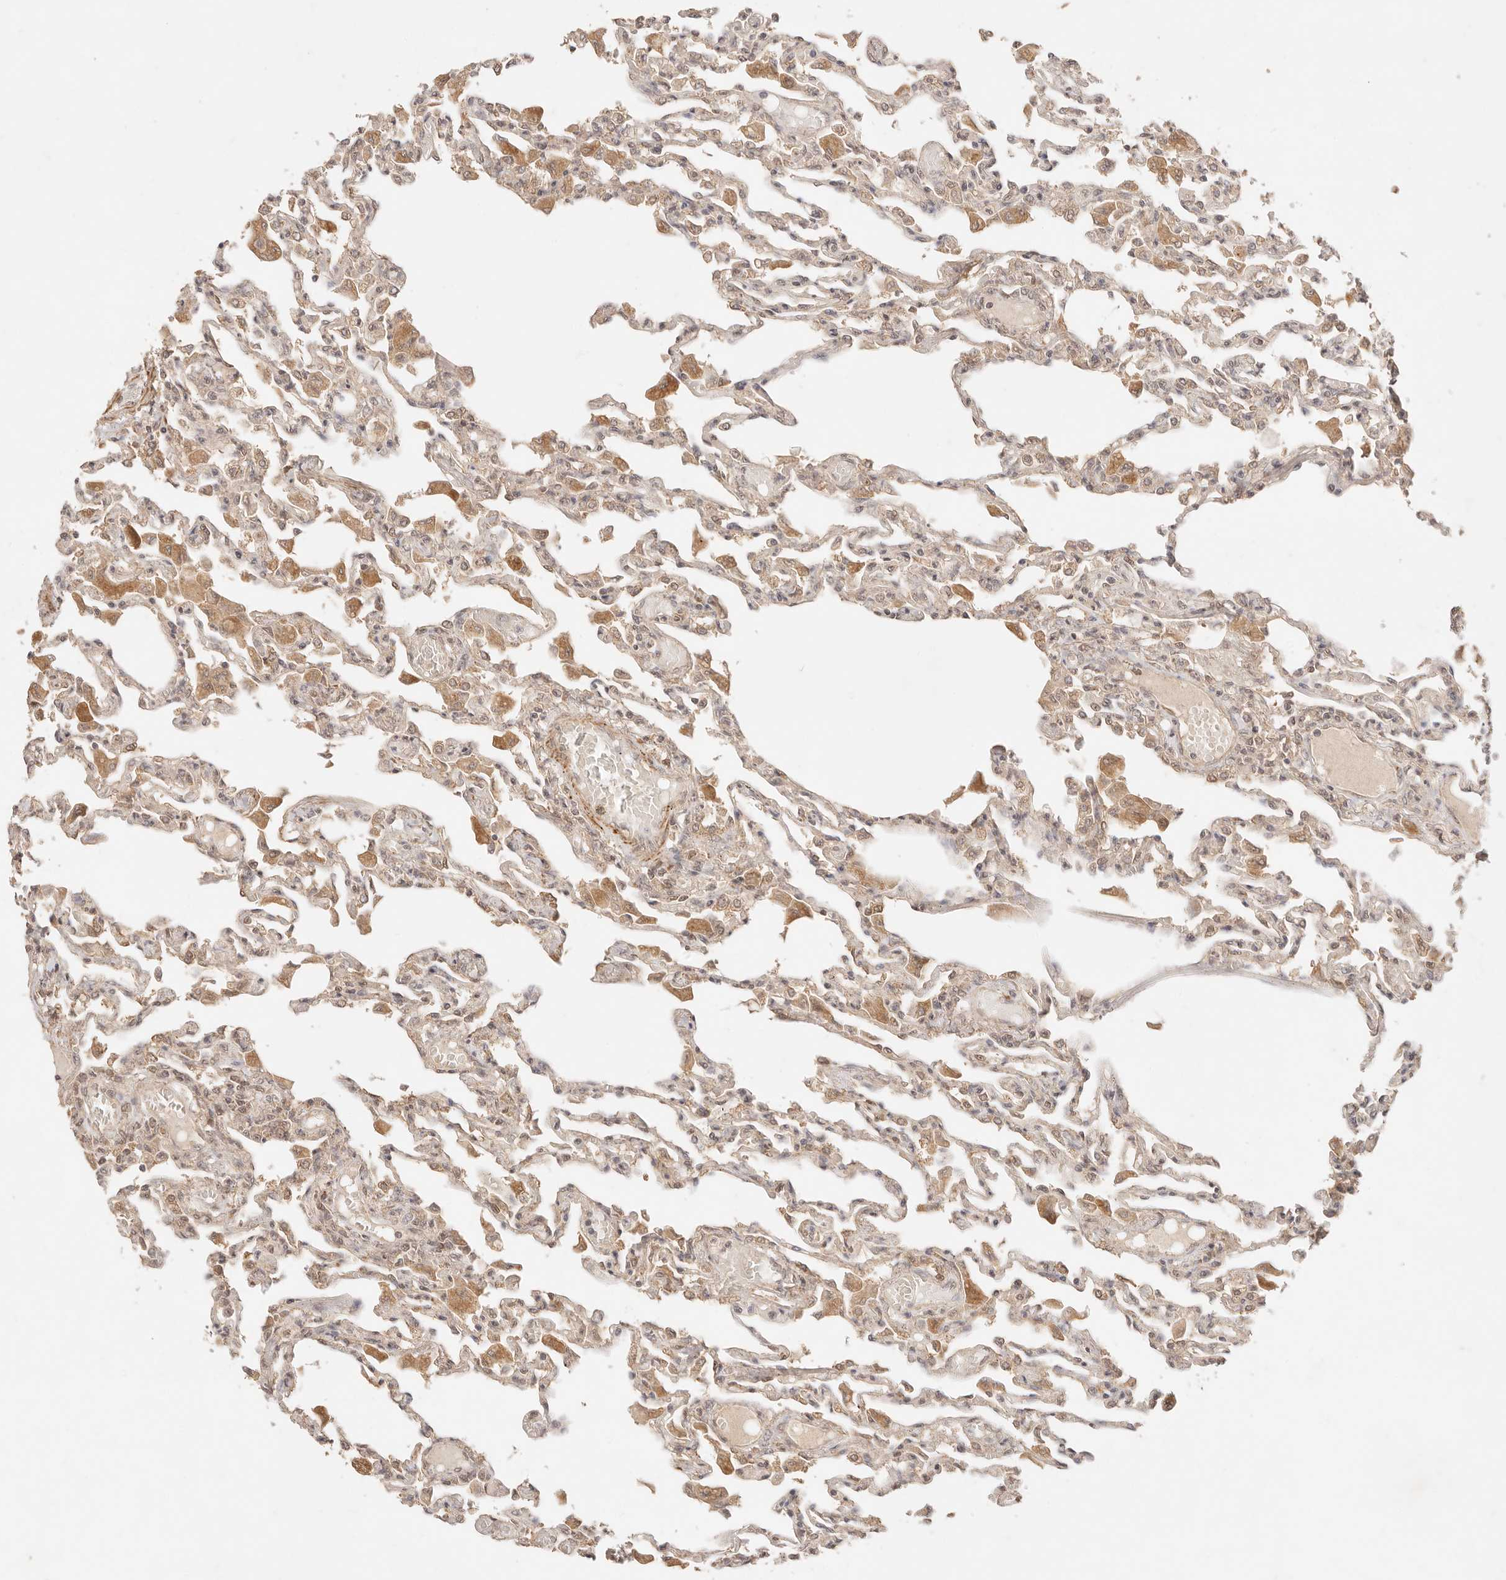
{"staining": {"intensity": "weak", "quantity": ">75%", "location": "cytoplasmic/membranous,nuclear"}, "tissue": "lung", "cell_type": "Alveolar cells", "image_type": "normal", "snomed": [{"axis": "morphology", "description": "Normal tissue, NOS"}, {"axis": "topography", "description": "Bronchus"}, {"axis": "topography", "description": "Lung"}], "caption": "Immunohistochemical staining of unremarkable human lung shows weak cytoplasmic/membranous,nuclear protein staining in approximately >75% of alveolar cells.", "gene": "TRIM11", "patient": {"sex": "female", "age": 49}}